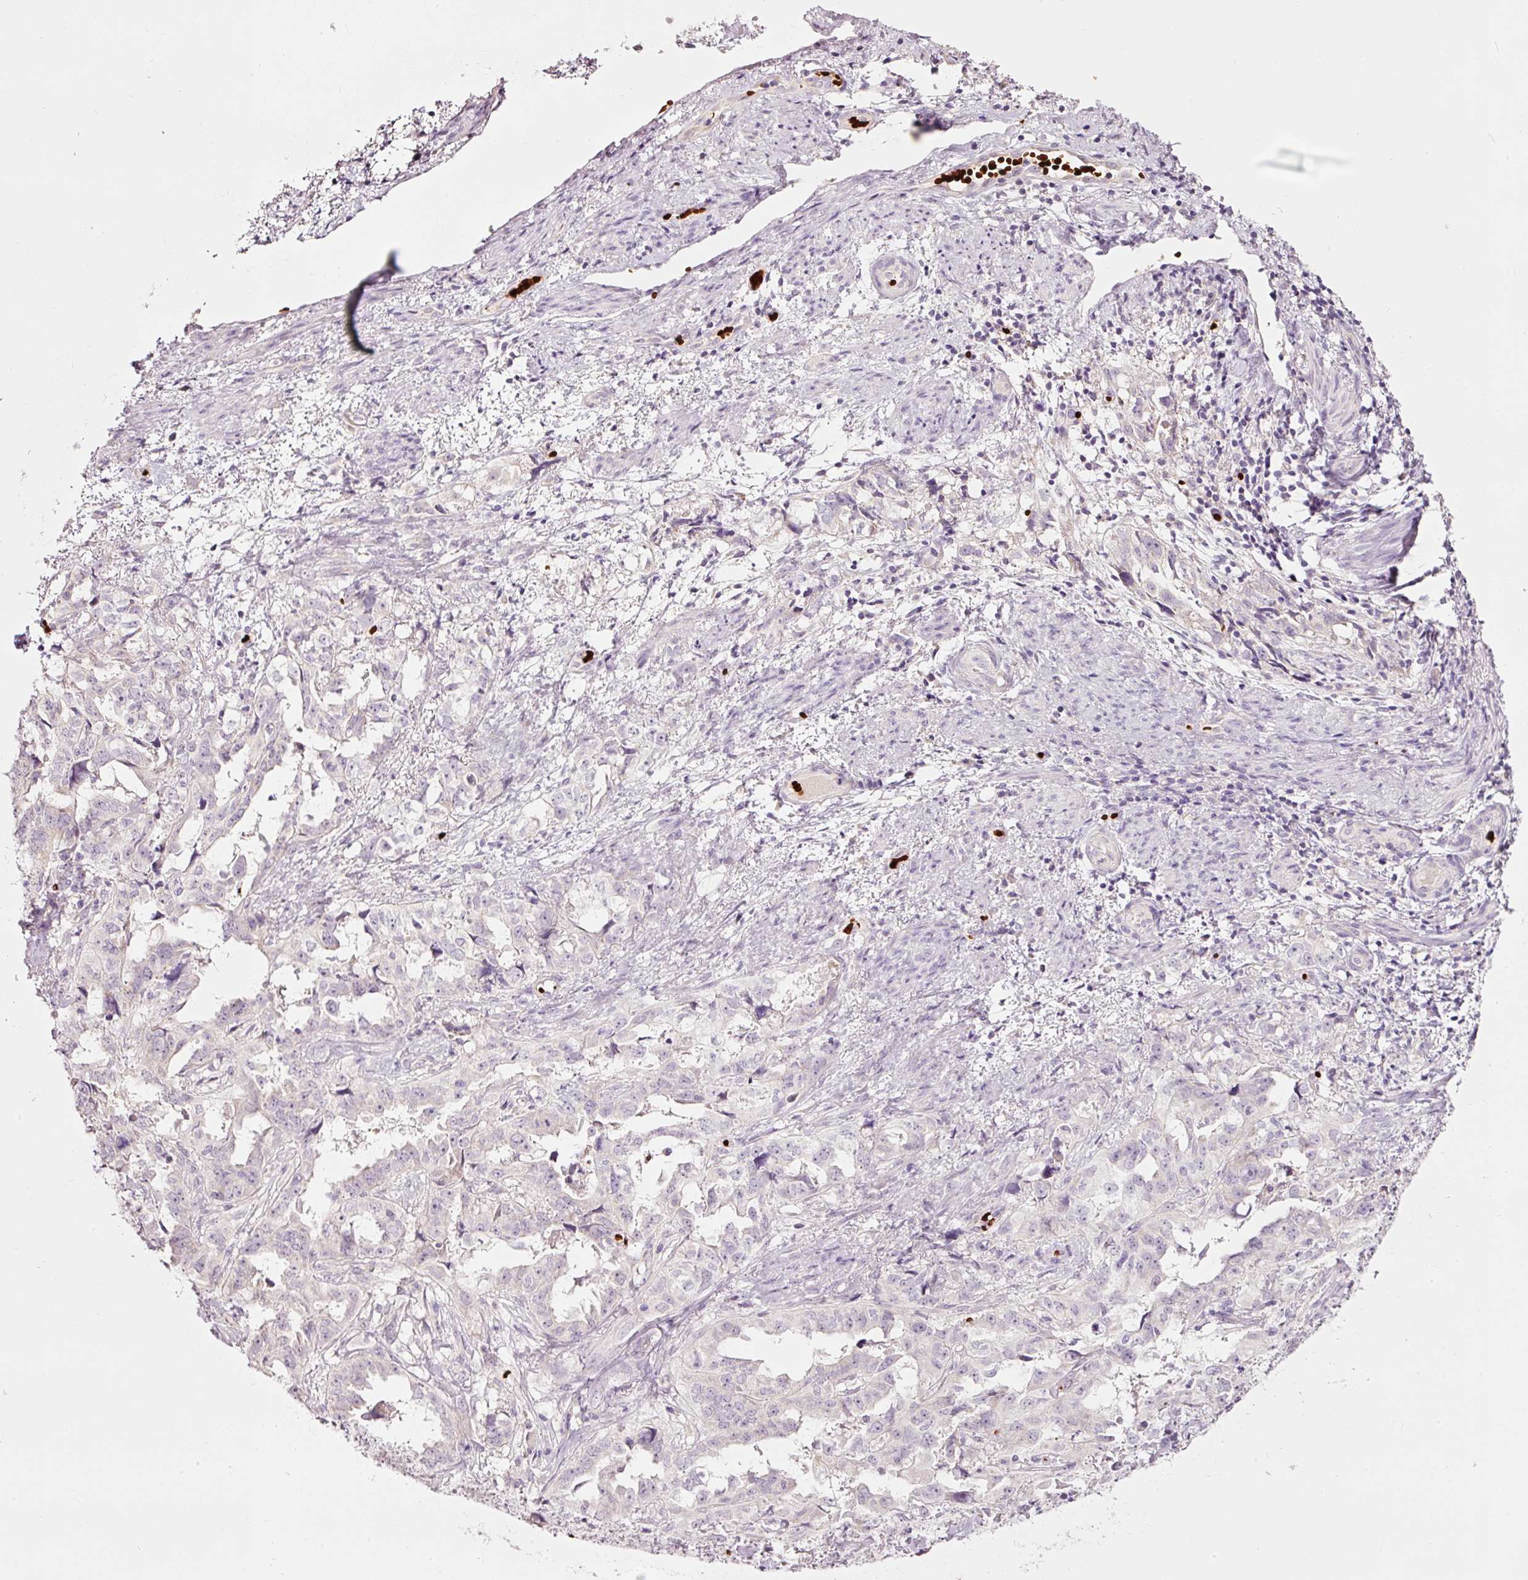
{"staining": {"intensity": "negative", "quantity": "none", "location": "none"}, "tissue": "endometrial cancer", "cell_type": "Tumor cells", "image_type": "cancer", "snomed": [{"axis": "morphology", "description": "Adenocarcinoma, NOS"}, {"axis": "topography", "description": "Endometrium"}], "caption": "Micrograph shows no protein positivity in tumor cells of endometrial cancer (adenocarcinoma) tissue.", "gene": "LDHAL6B", "patient": {"sex": "female", "age": 65}}